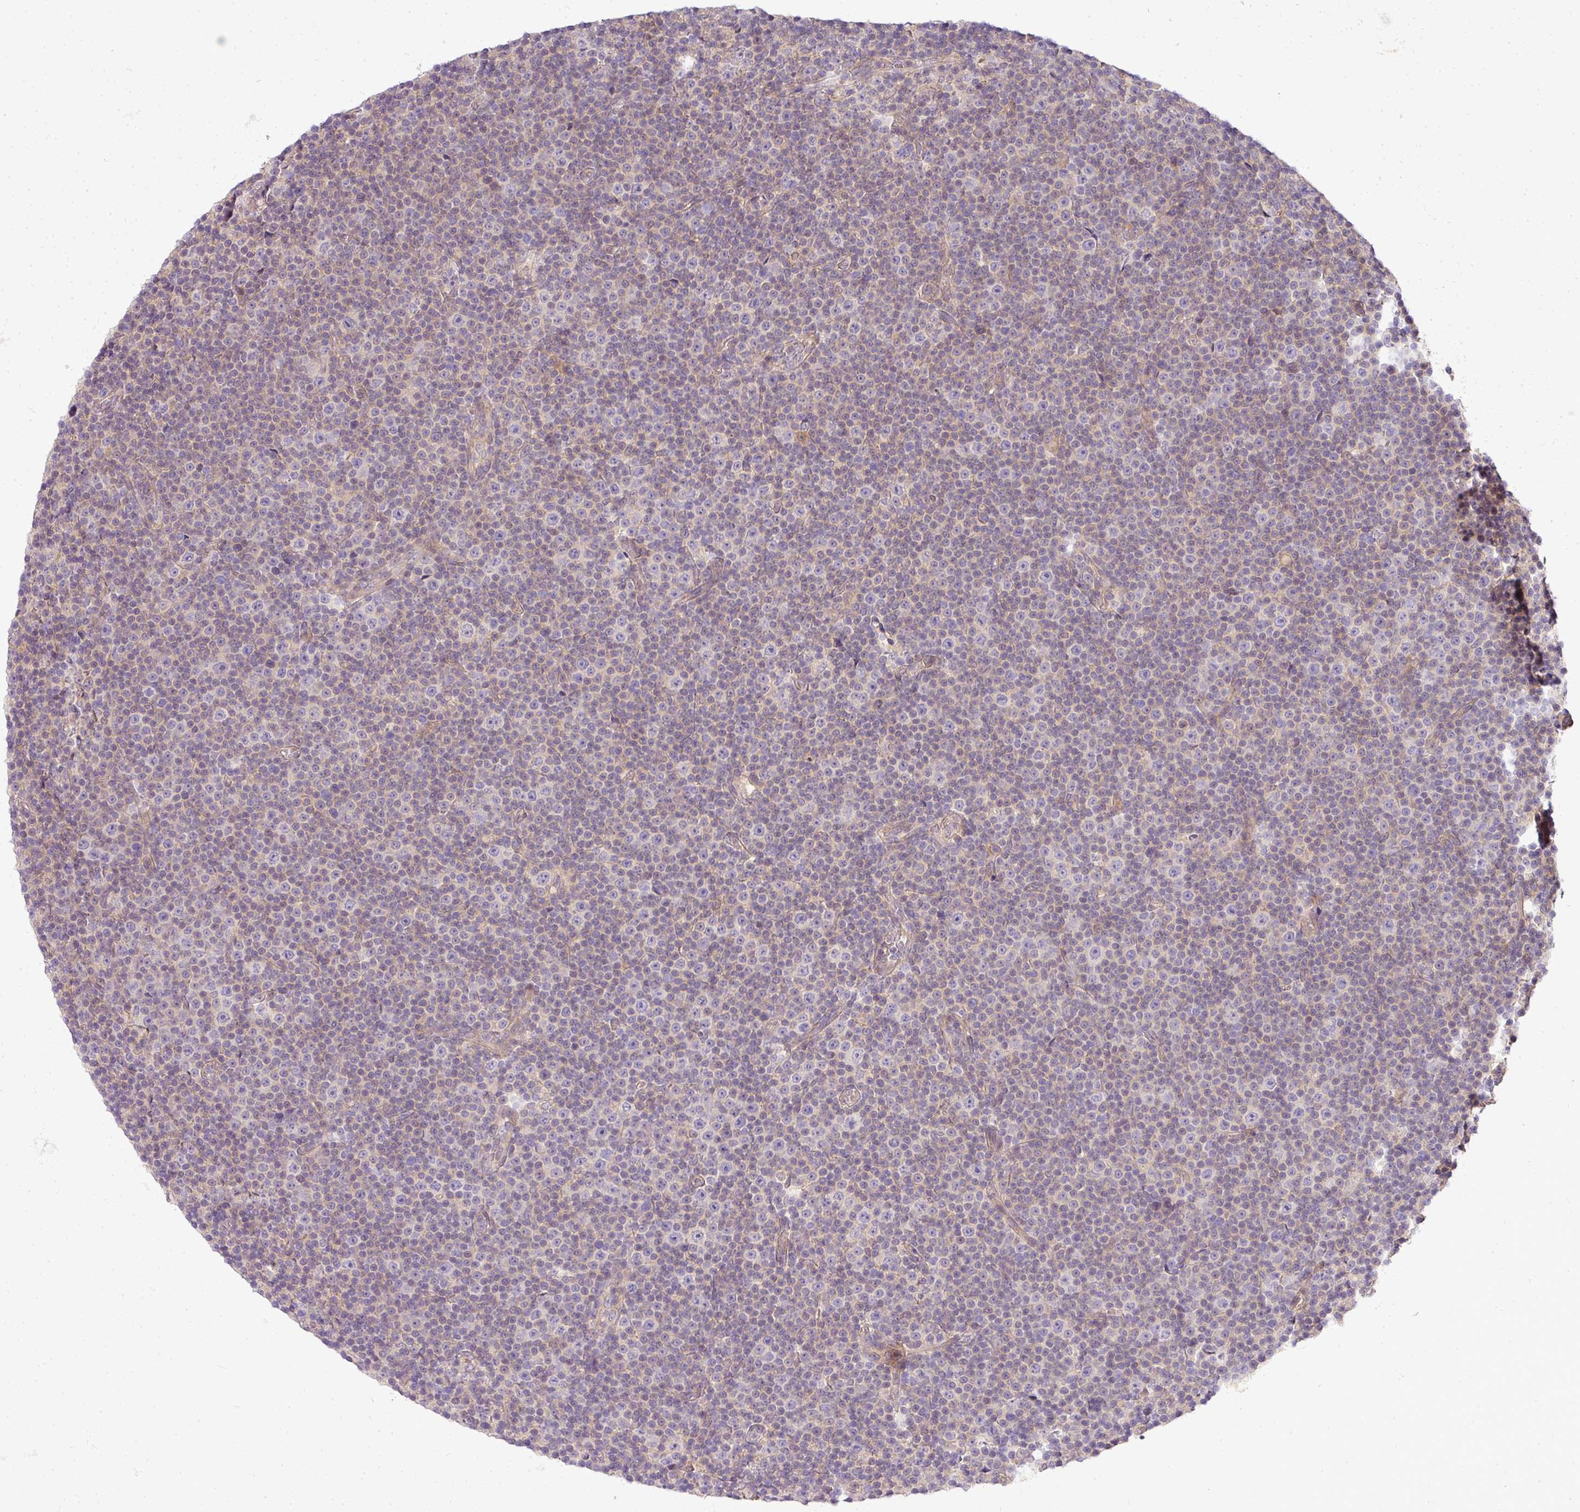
{"staining": {"intensity": "negative", "quantity": "none", "location": "none"}, "tissue": "lymphoma", "cell_type": "Tumor cells", "image_type": "cancer", "snomed": [{"axis": "morphology", "description": "Malignant lymphoma, non-Hodgkin's type, Low grade"}, {"axis": "topography", "description": "Lymph node"}], "caption": "A high-resolution histopathology image shows immunohistochemistry (IHC) staining of malignant lymphoma, non-Hodgkin's type (low-grade), which exhibits no significant expression in tumor cells.", "gene": "ADH5", "patient": {"sex": "female", "age": 67}}